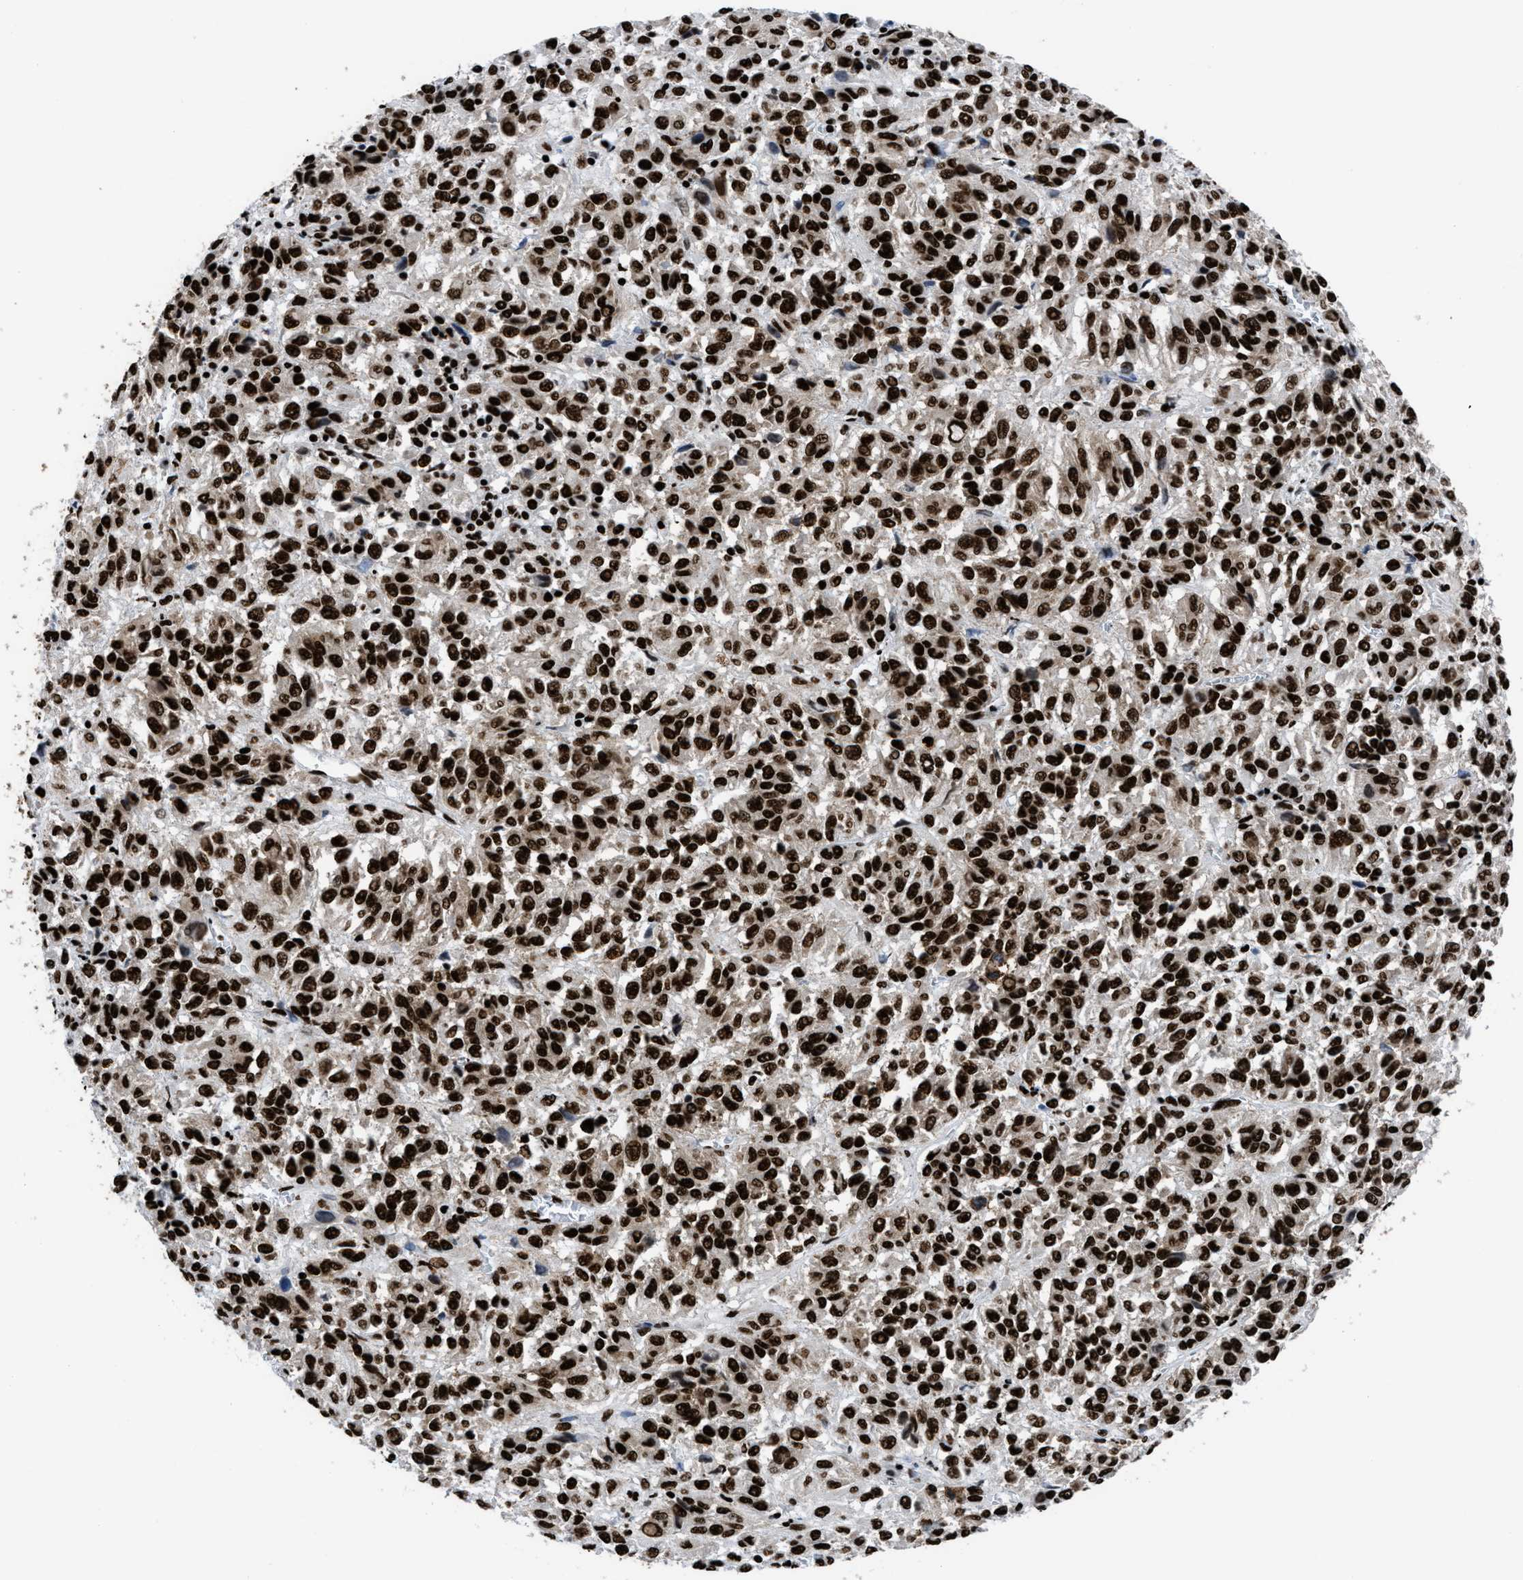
{"staining": {"intensity": "strong", "quantity": ">75%", "location": "nuclear"}, "tissue": "melanoma", "cell_type": "Tumor cells", "image_type": "cancer", "snomed": [{"axis": "morphology", "description": "Malignant melanoma, Metastatic site"}, {"axis": "topography", "description": "Lung"}], "caption": "Malignant melanoma (metastatic site) tissue shows strong nuclear expression in about >75% of tumor cells", "gene": "HNRNPM", "patient": {"sex": "male", "age": 64}}